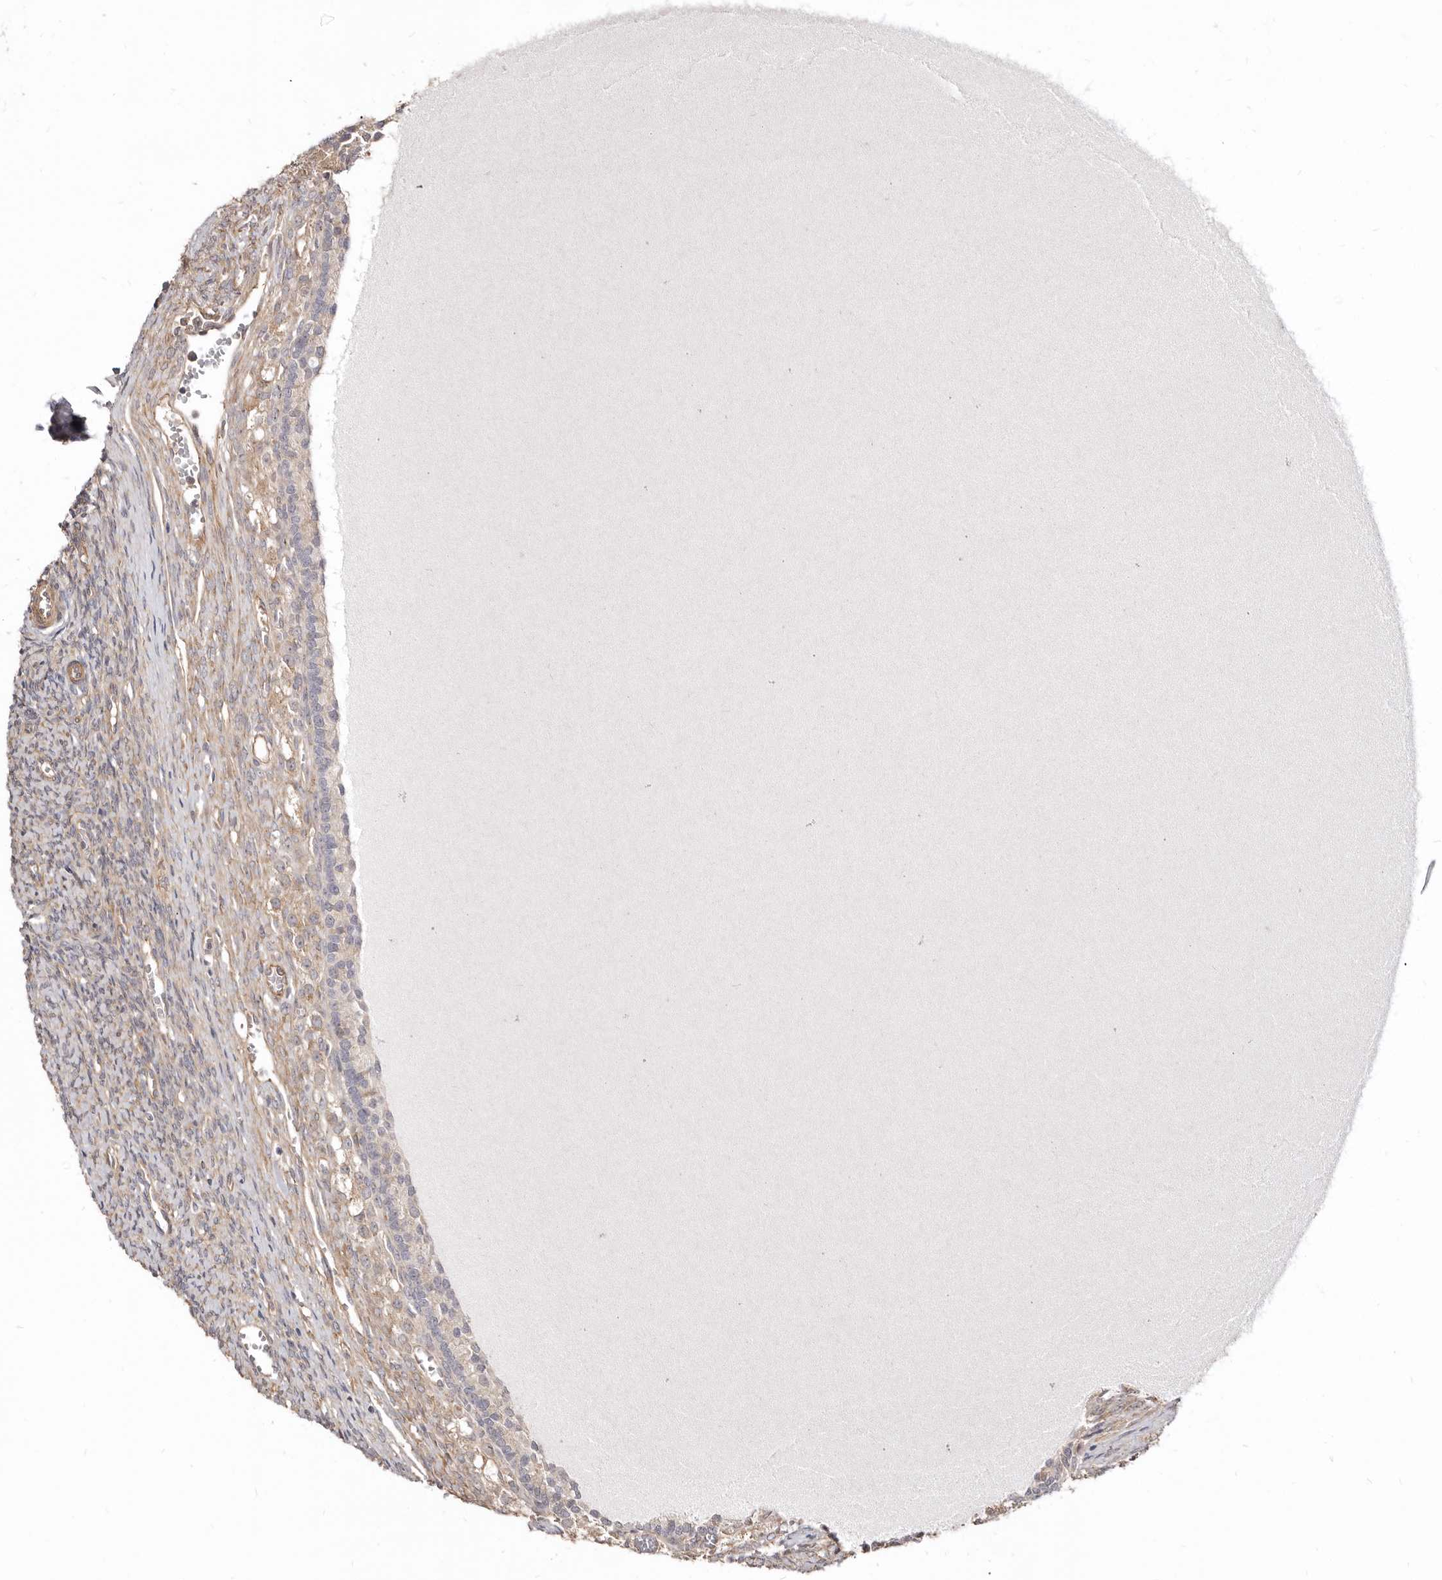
{"staining": {"intensity": "weak", "quantity": ">75%", "location": "cytoplasmic/membranous"}, "tissue": "ovary", "cell_type": "Follicle cells", "image_type": "normal", "snomed": [{"axis": "morphology", "description": "Normal tissue, NOS"}, {"axis": "topography", "description": "Ovary"}], "caption": "Protein expression analysis of normal ovary shows weak cytoplasmic/membranous positivity in about >75% of follicle cells.", "gene": "GPATCH4", "patient": {"sex": "female", "age": 41}}